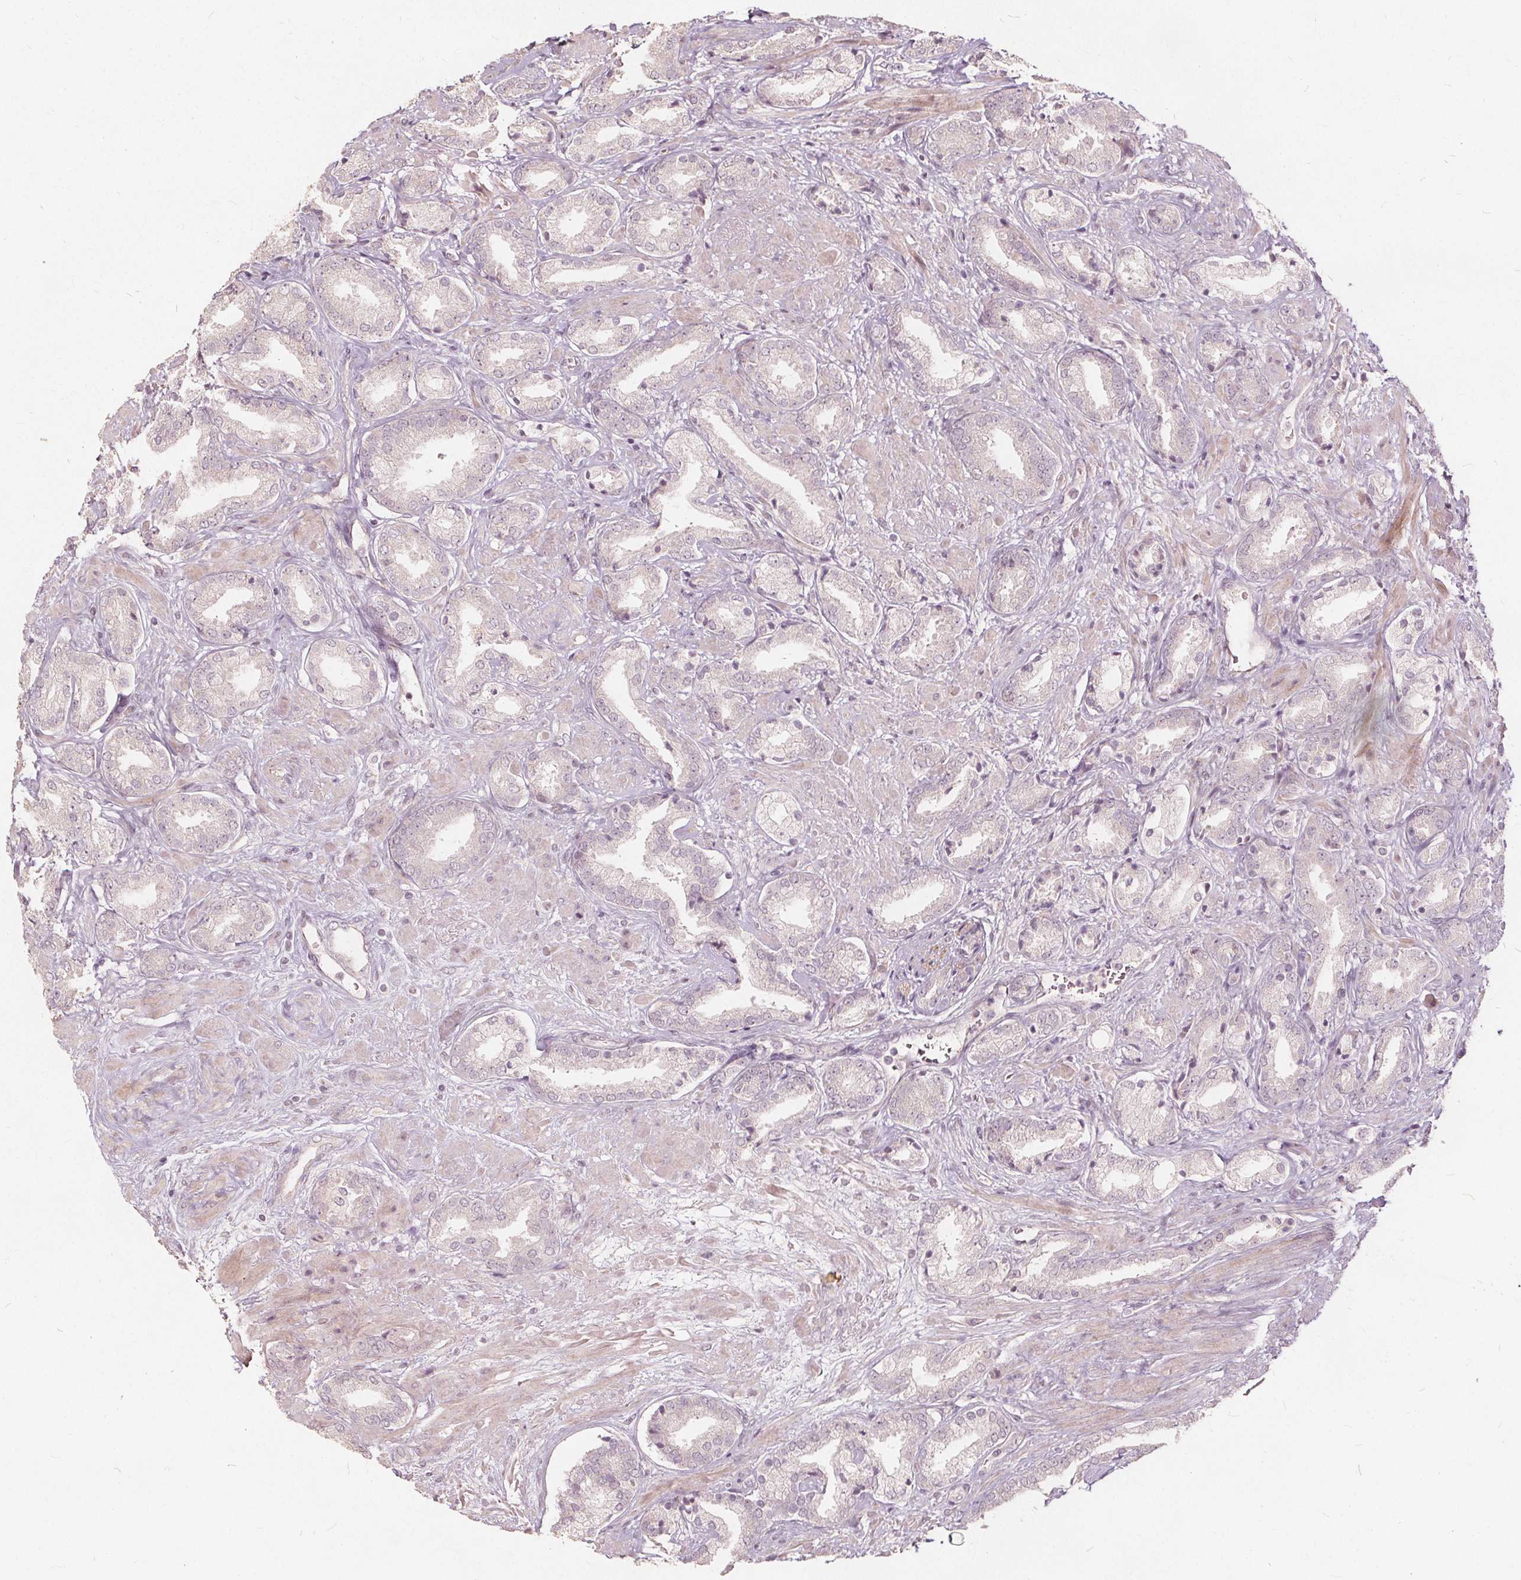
{"staining": {"intensity": "negative", "quantity": "none", "location": "none"}, "tissue": "prostate cancer", "cell_type": "Tumor cells", "image_type": "cancer", "snomed": [{"axis": "morphology", "description": "Adenocarcinoma, High grade"}, {"axis": "topography", "description": "Prostate"}], "caption": "Immunohistochemistry photomicrograph of prostate adenocarcinoma (high-grade) stained for a protein (brown), which reveals no positivity in tumor cells. (Stains: DAB immunohistochemistry (IHC) with hematoxylin counter stain, Microscopy: brightfield microscopy at high magnification).", "gene": "PTPRT", "patient": {"sex": "male", "age": 56}}